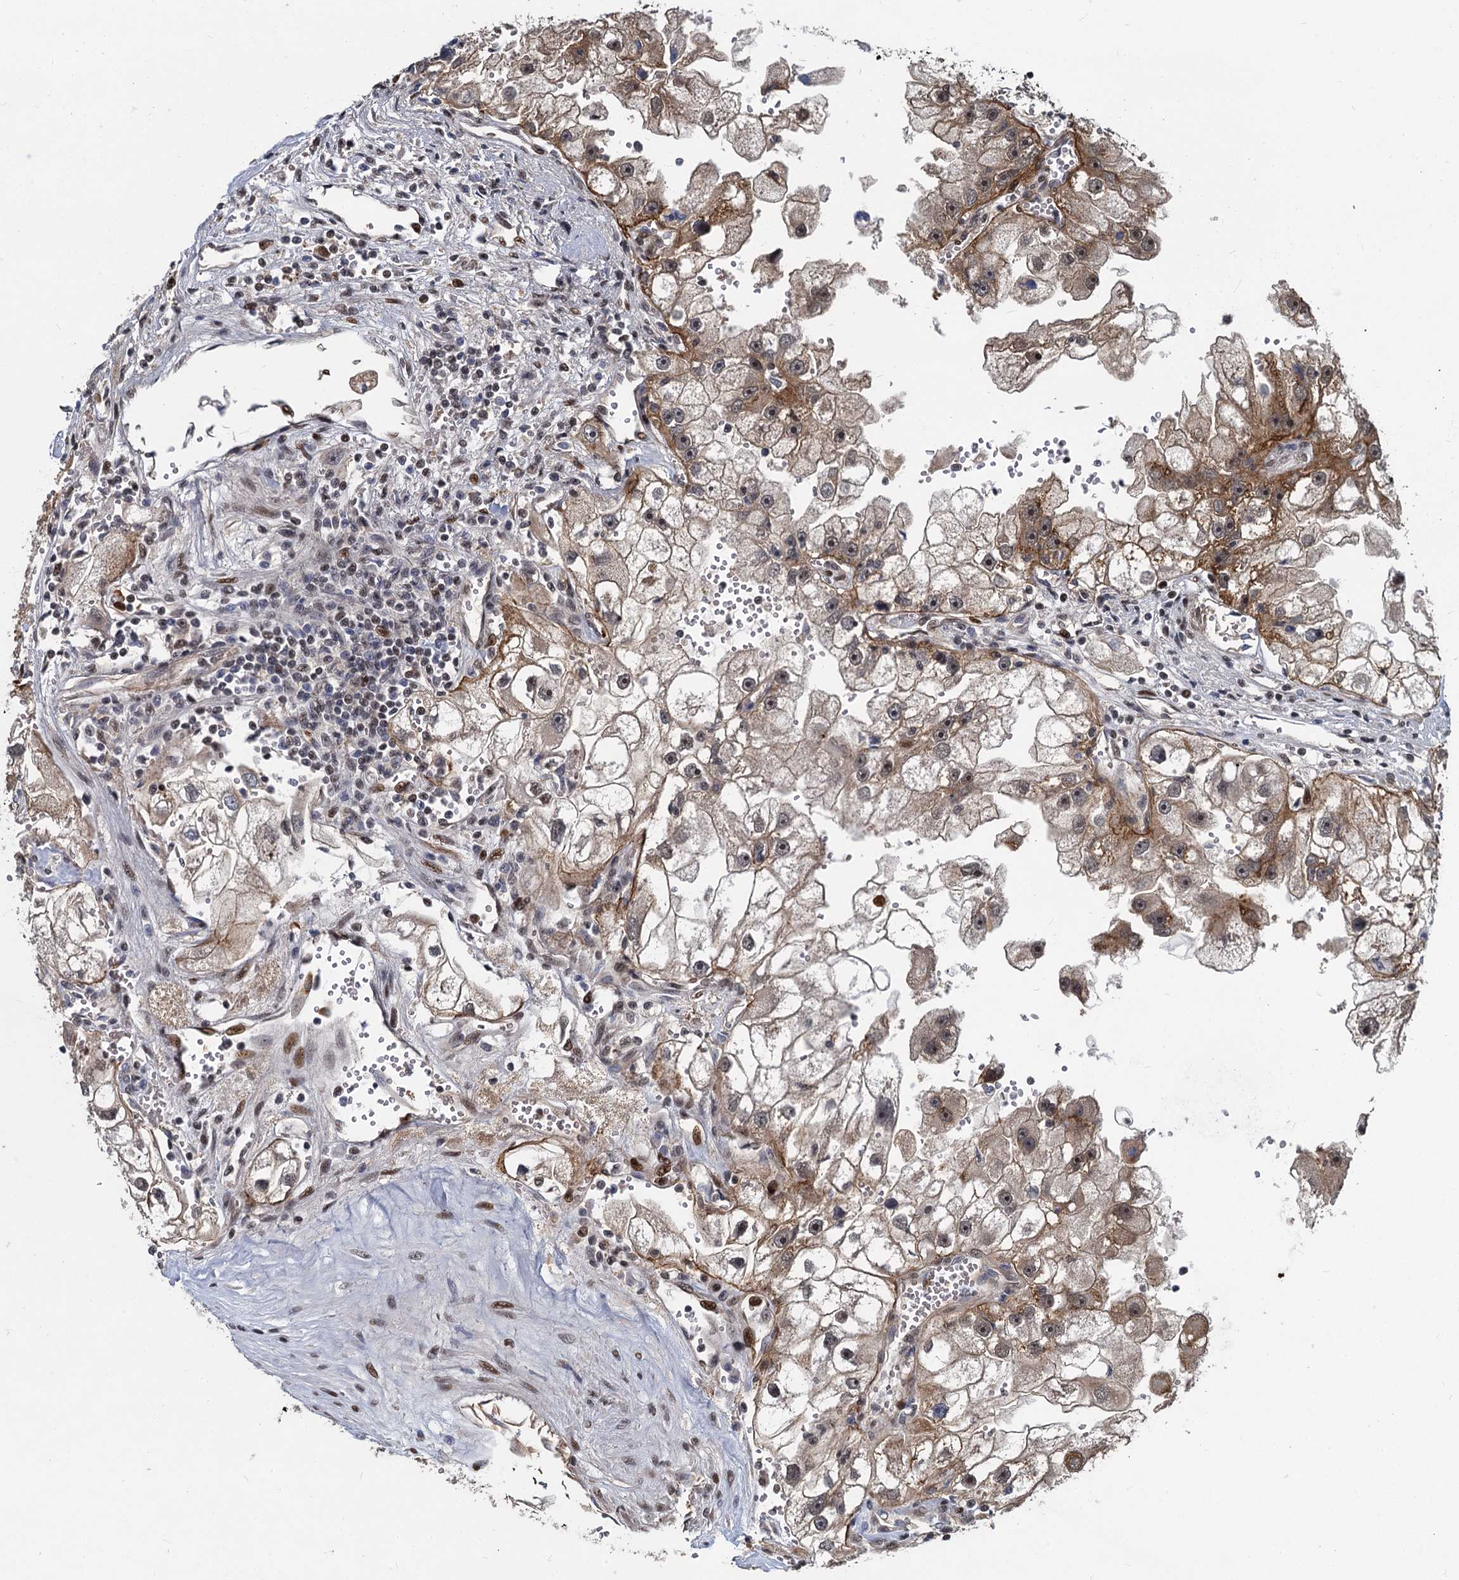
{"staining": {"intensity": "moderate", "quantity": ">75%", "location": "cytoplasmic/membranous,nuclear"}, "tissue": "renal cancer", "cell_type": "Tumor cells", "image_type": "cancer", "snomed": [{"axis": "morphology", "description": "Adenocarcinoma, NOS"}, {"axis": "topography", "description": "Kidney"}], "caption": "IHC micrograph of neoplastic tissue: human renal cancer stained using immunohistochemistry shows medium levels of moderate protein expression localized specifically in the cytoplasmic/membranous and nuclear of tumor cells, appearing as a cytoplasmic/membranous and nuclear brown color.", "gene": "ANKRD49", "patient": {"sex": "male", "age": 63}}